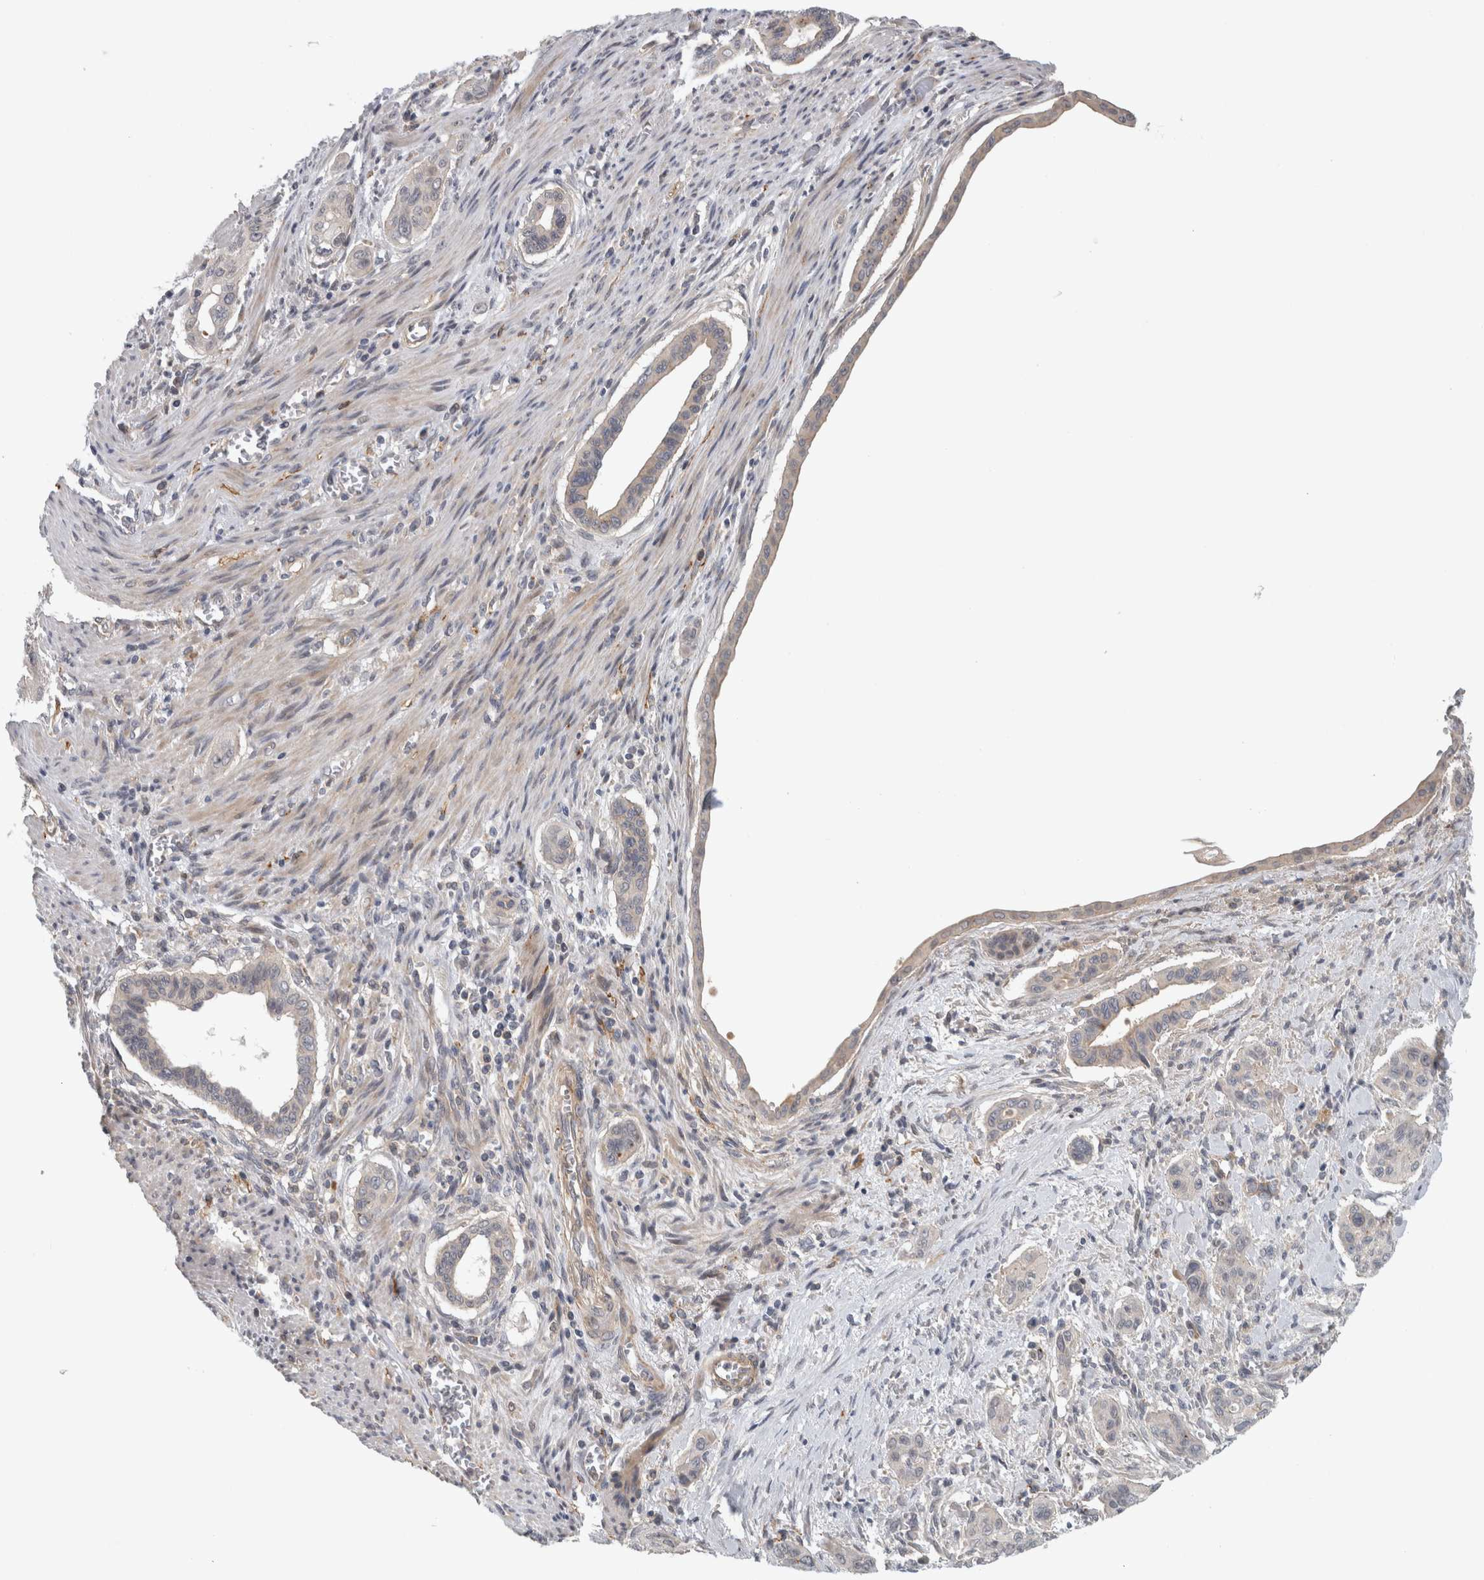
{"staining": {"intensity": "negative", "quantity": "none", "location": "none"}, "tissue": "pancreatic cancer", "cell_type": "Tumor cells", "image_type": "cancer", "snomed": [{"axis": "morphology", "description": "Adenocarcinoma, NOS"}, {"axis": "topography", "description": "Pancreas"}], "caption": "An image of human pancreatic cancer is negative for staining in tumor cells. (DAB immunohistochemistry (IHC), high magnification).", "gene": "ZNF804B", "patient": {"sex": "male", "age": 77}}